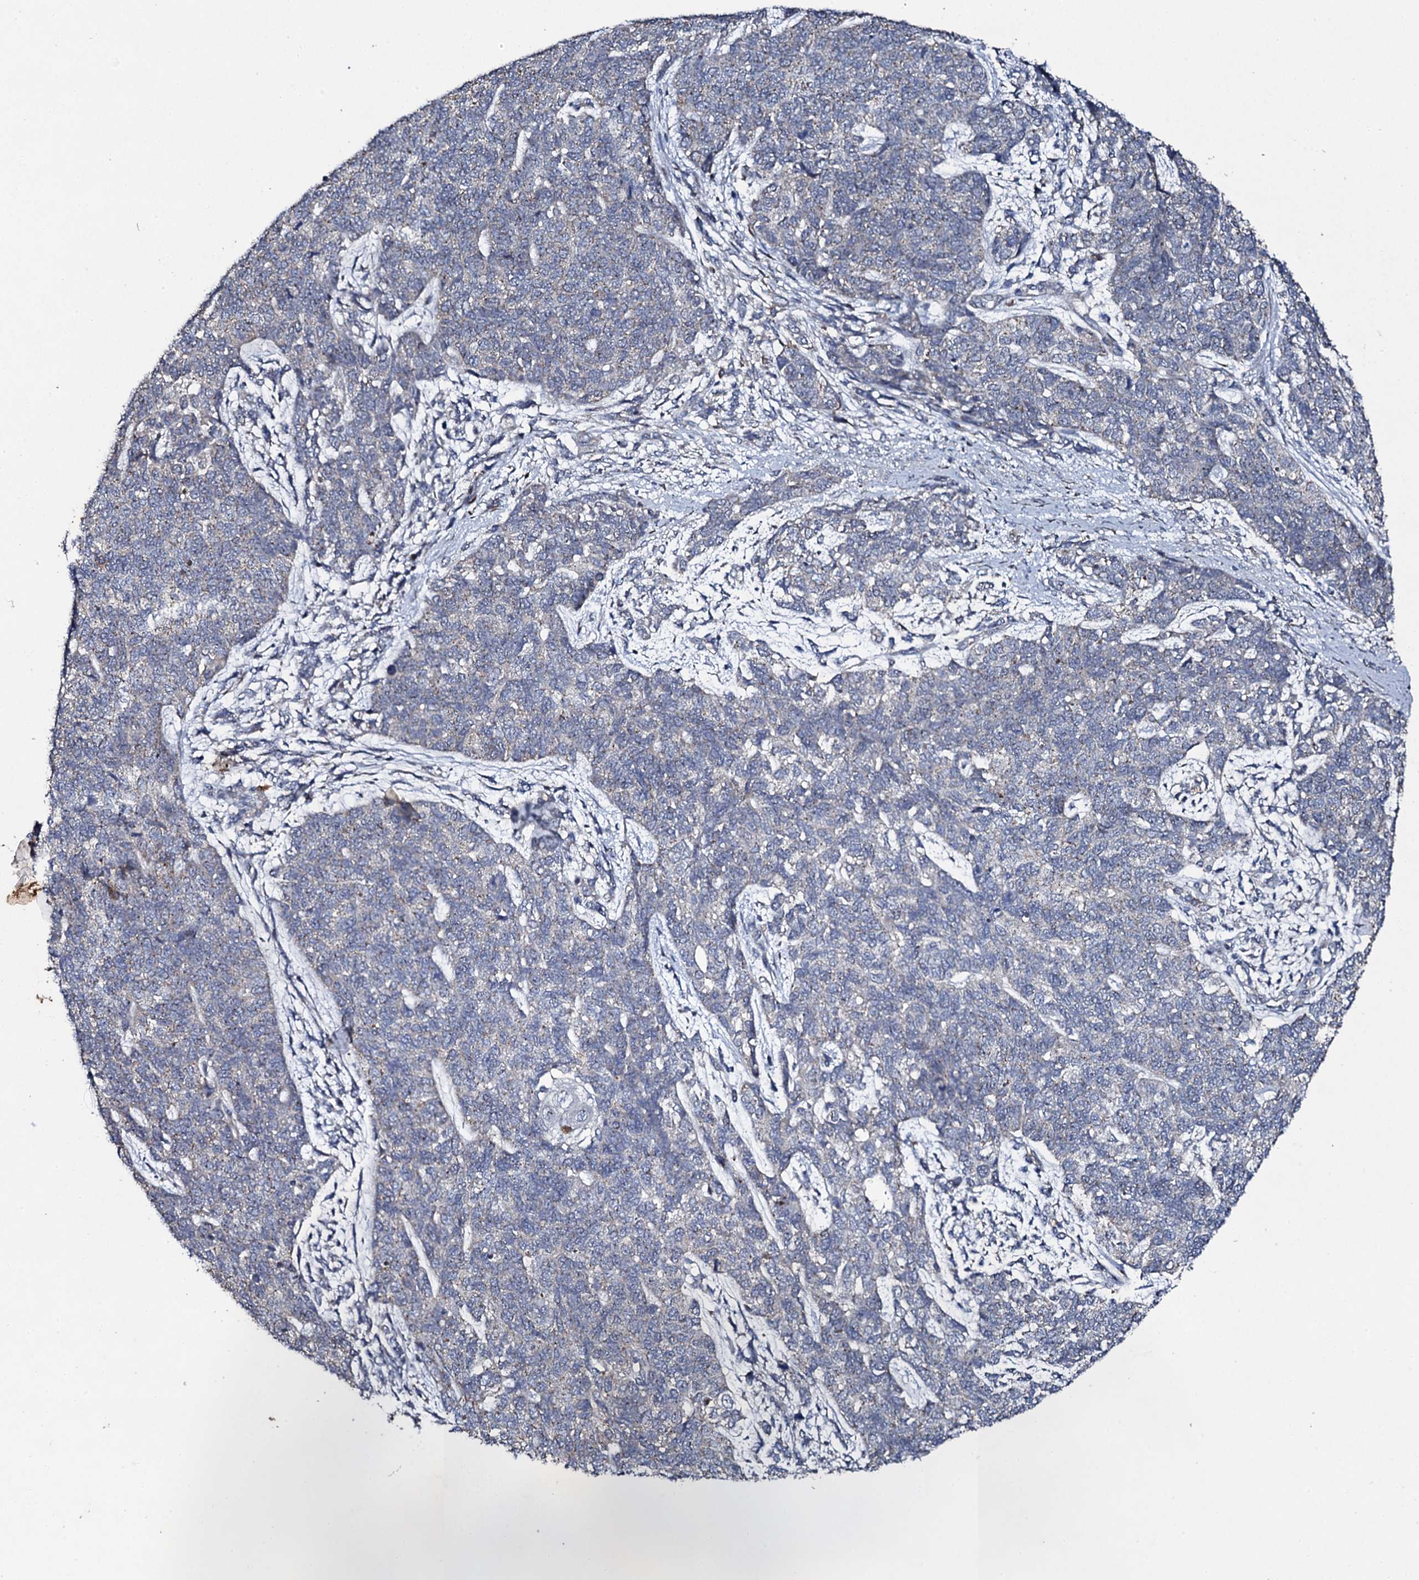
{"staining": {"intensity": "negative", "quantity": "none", "location": "none"}, "tissue": "cervical cancer", "cell_type": "Tumor cells", "image_type": "cancer", "snomed": [{"axis": "morphology", "description": "Squamous cell carcinoma, NOS"}, {"axis": "topography", "description": "Cervix"}], "caption": "High magnification brightfield microscopy of cervical cancer (squamous cell carcinoma) stained with DAB (3,3'-diaminobenzidine) (brown) and counterstained with hematoxylin (blue): tumor cells show no significant expression.", "gene": "LRRC28", "patient": {"sex": "female", "age": 63}}